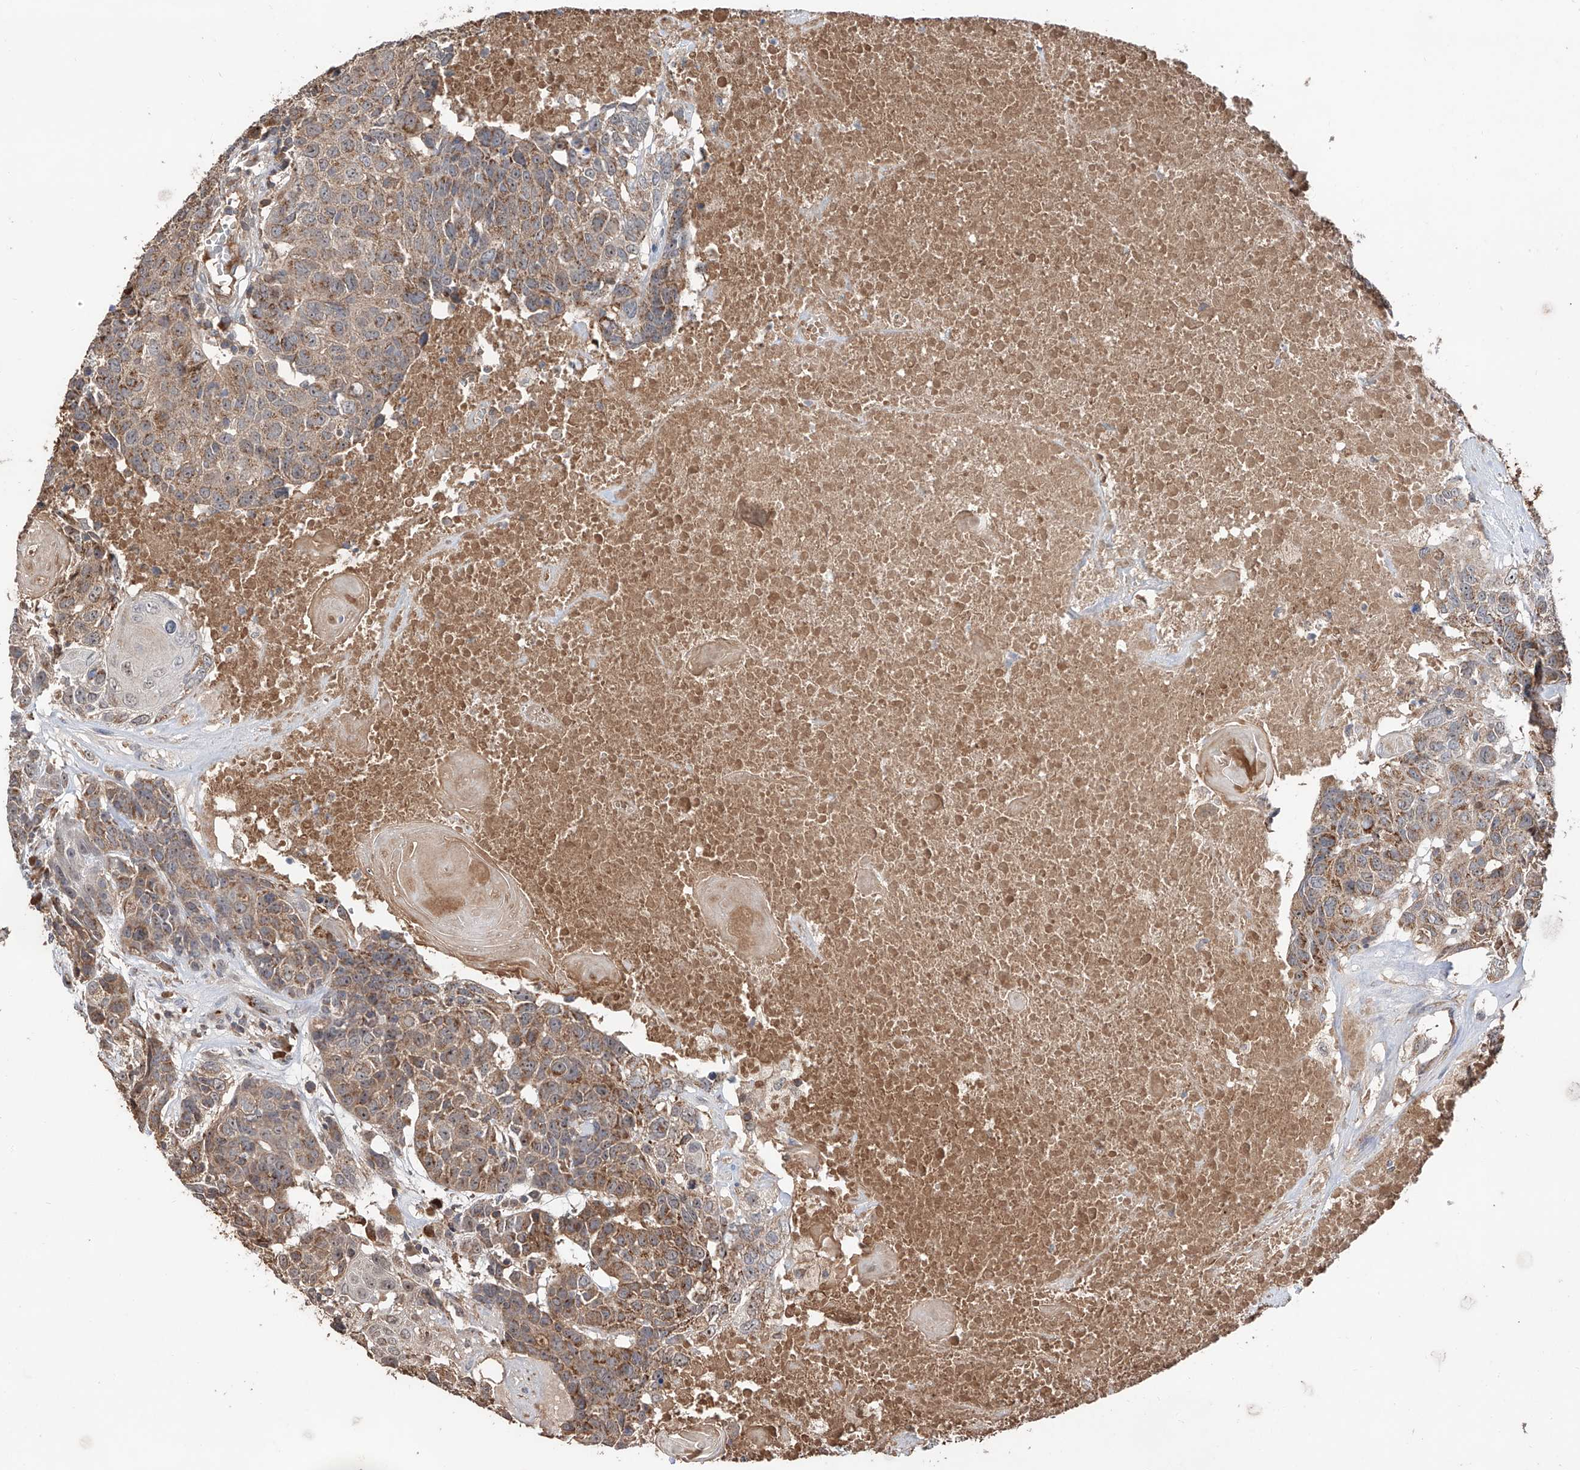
{"staining": {"intensity": "moderate", "quantity": ">75%", "location": "cytoplasmic/membranous"}, "tissue": "head and neck cancer", "cell_type": "Tumor cells", "image_type": "cancer", "snomed": [{"axis": "morphology", "description": "Squamous cell carcinoma, NOS"}, {"axis": "topography", "description": "Head-Neck"}], "caption": "Brown immunohistochemical staining in head and neck cancer demonstrates moderate cytoplasmic/membranous expression in approximately >75% of tumor cells.", "gene": "EDN1", "patient": {"sex": "male", "age": 66}}